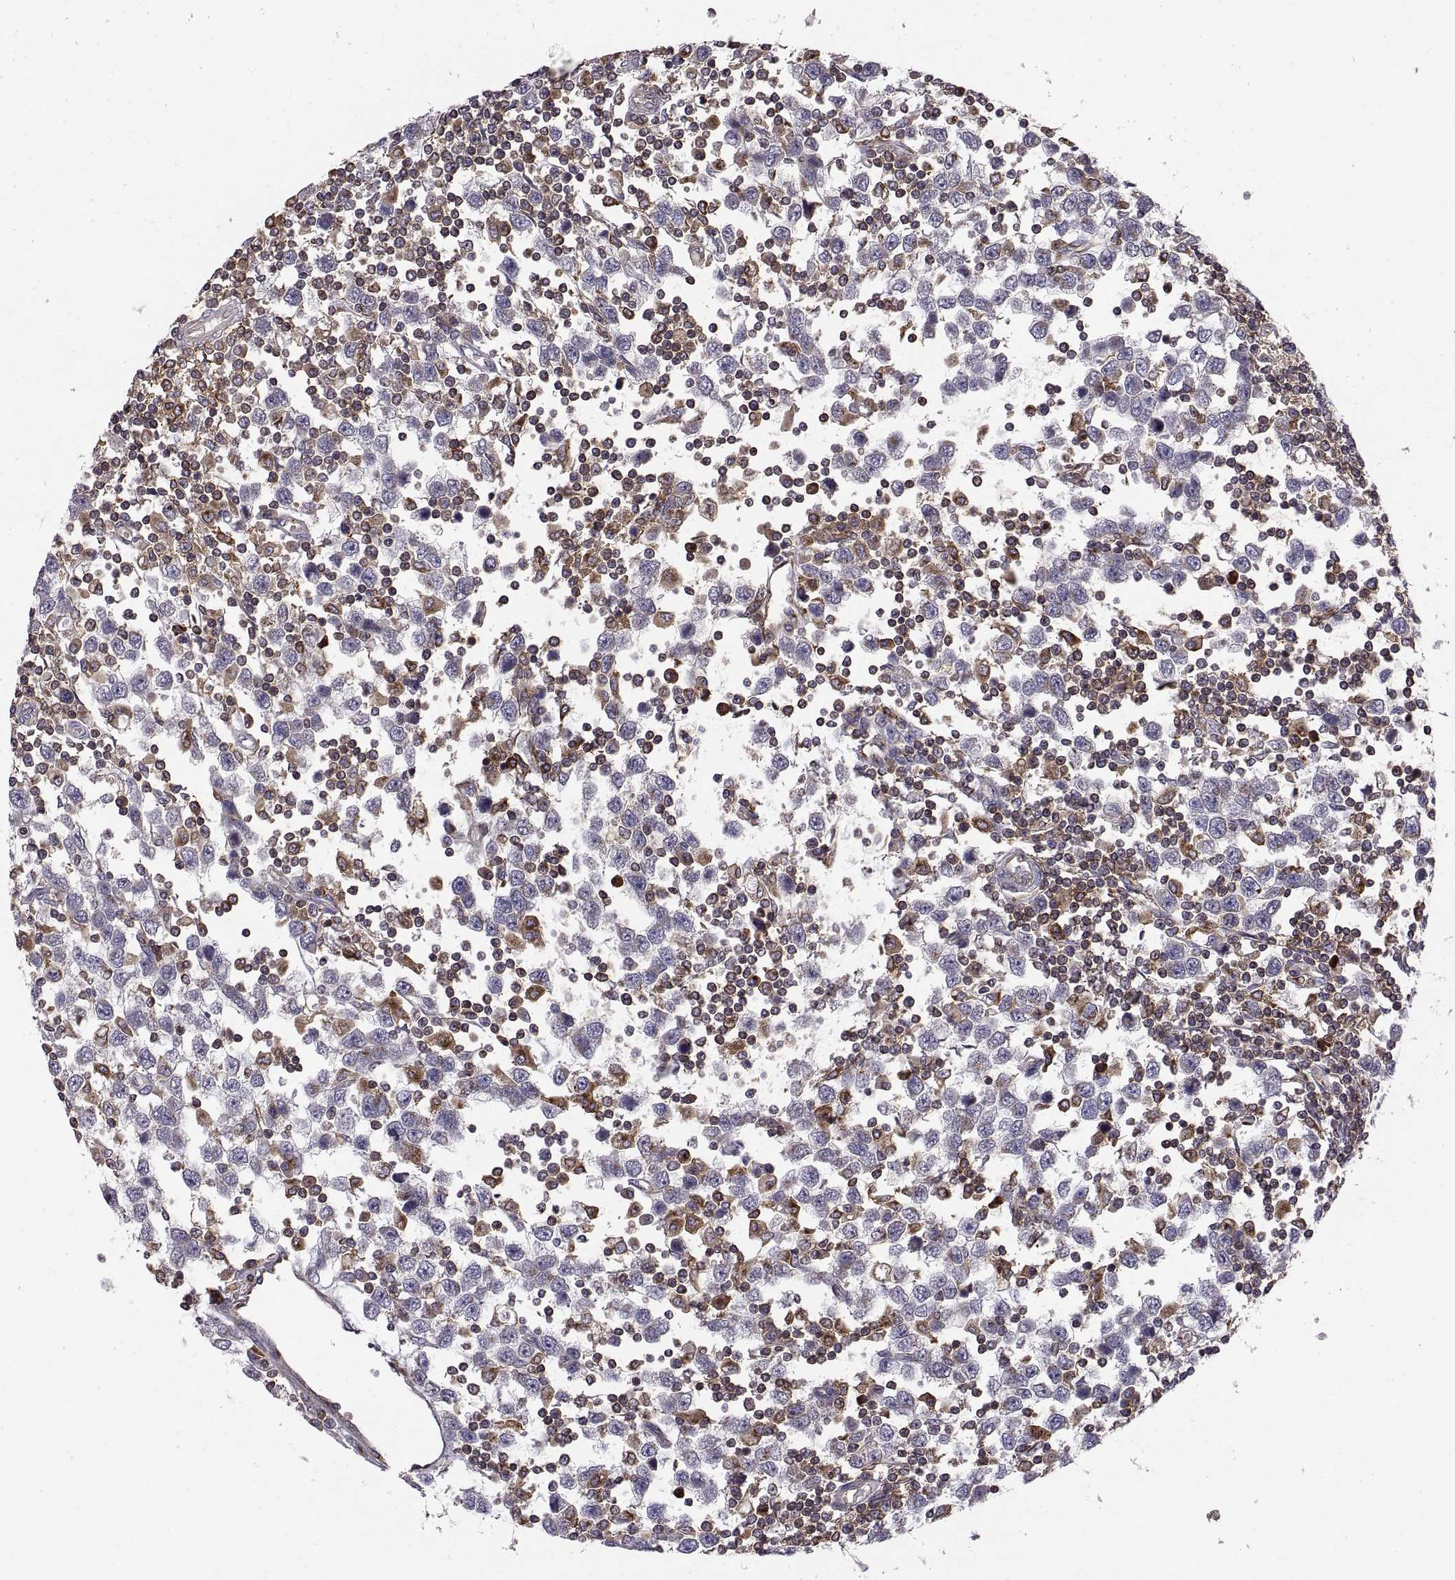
{"staining": {"intensity": "negative", "quantity": "none", "location": "none"}, "tissue": "testis cancer", "cell_type": "Tumor cells", "image_type": "cancer", "snomed": [{"axis": "morphology", "description": "Seminoma, NOS"}, {"axis": "topography", "description": "Testis"}], "caption": "This is an IHC photomicrograph of human seminoma (testis). There is no staining in tumor cells.", "gene": "ACAP1", "patient": {"sex": "male", "age": 34}}